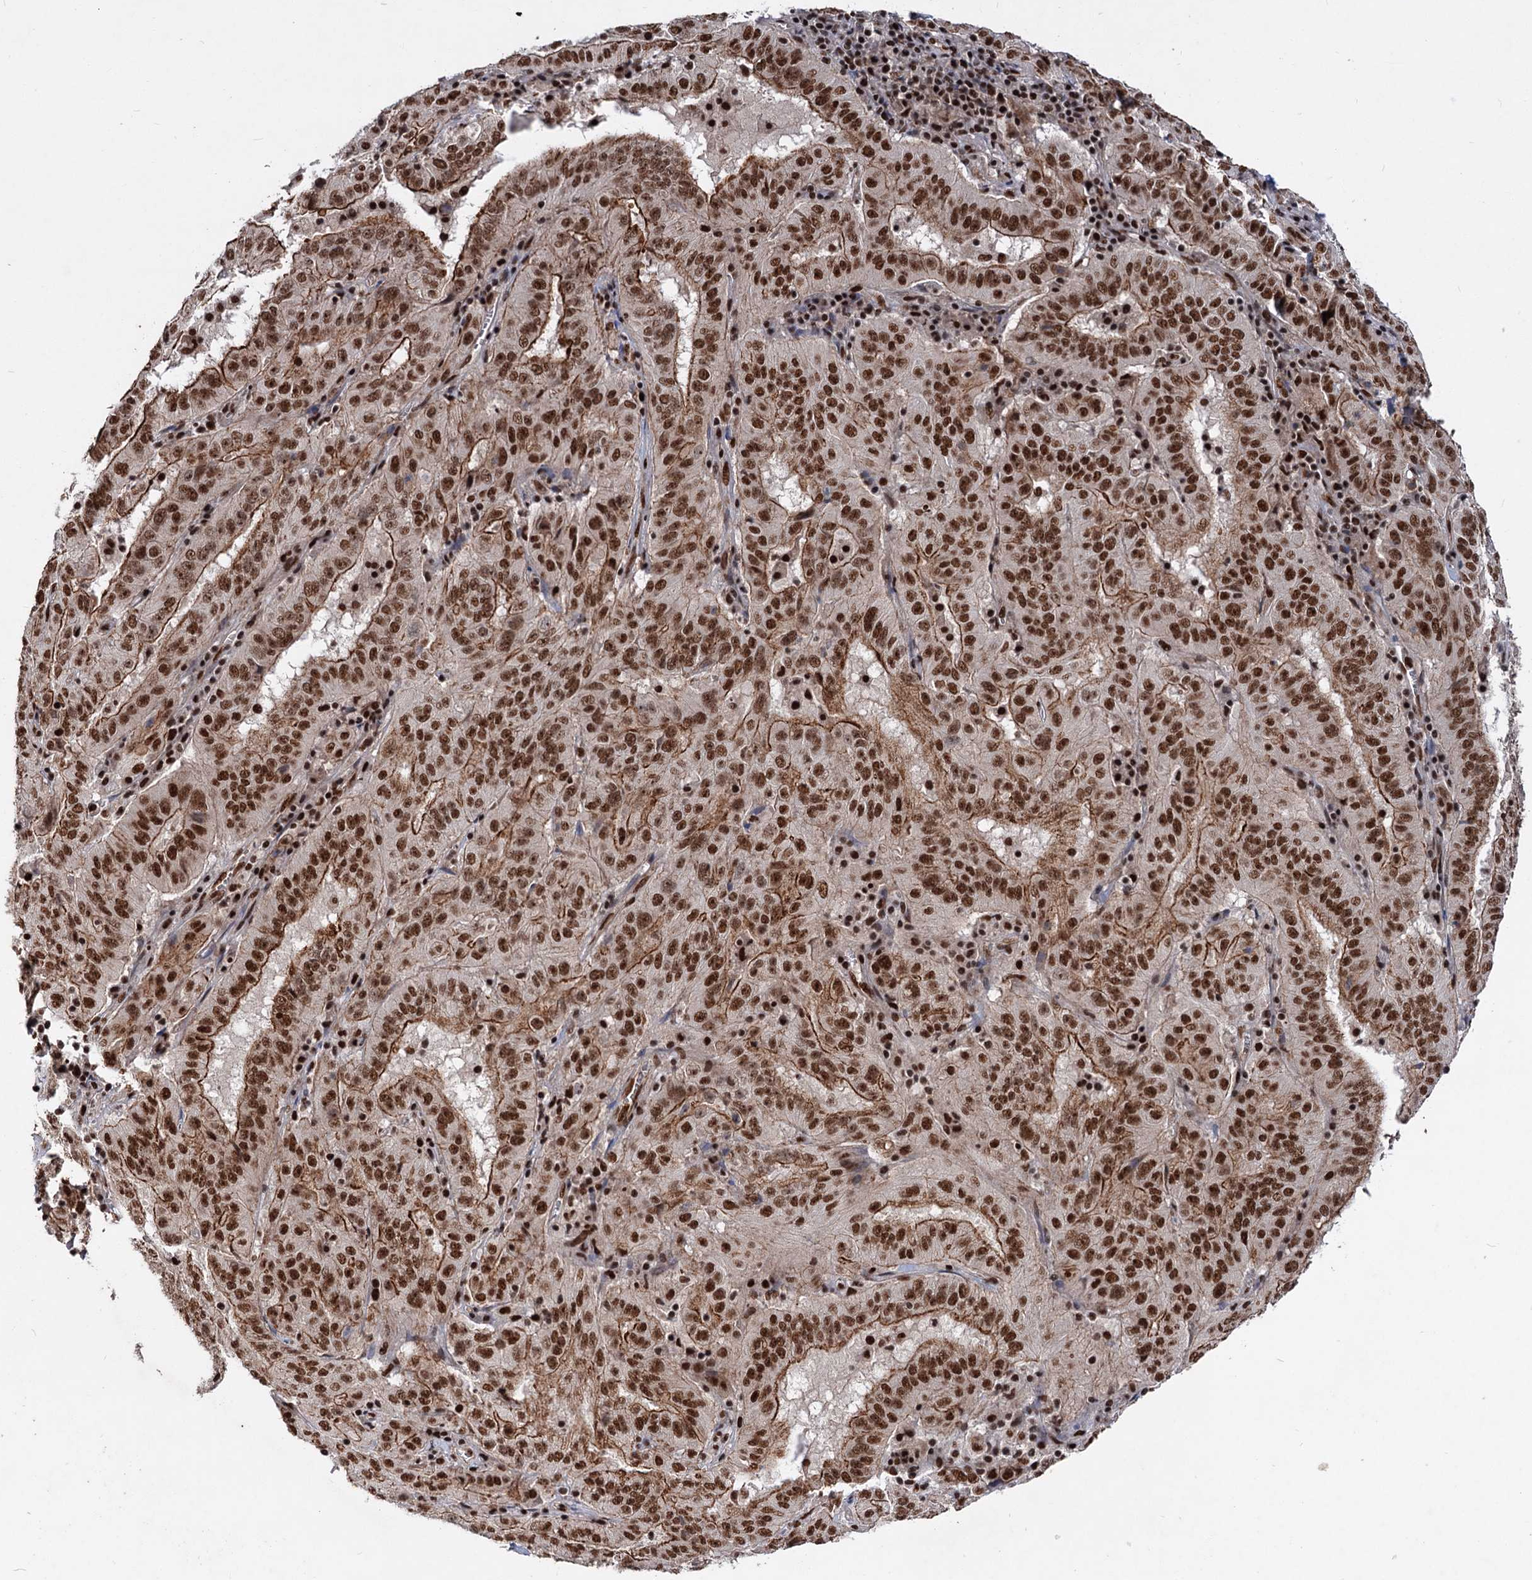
{"staining": {"intensity": "strong", "quantity": ">75%", "location": "cytoplasmic/membranous,nuclear"}, "tissue": "pancreatic cancer", "cell_type": "Tumor cells", "image_type": "cancer", "snomed": [{"axis": "morphology", "description": "Adenocarcinoma, NOS"}, {"axis": "topography", "description": "Pancreas"}], "caption": "Brown immunohistochemical staining in human pancreatic adenocarcinoma demonstrates strong cytoplasmic/membranous and nuclear staining in approximately >75% of tumor cells.", "gene": "MAML1", "patient": {"sex": "male", "age": 63}}